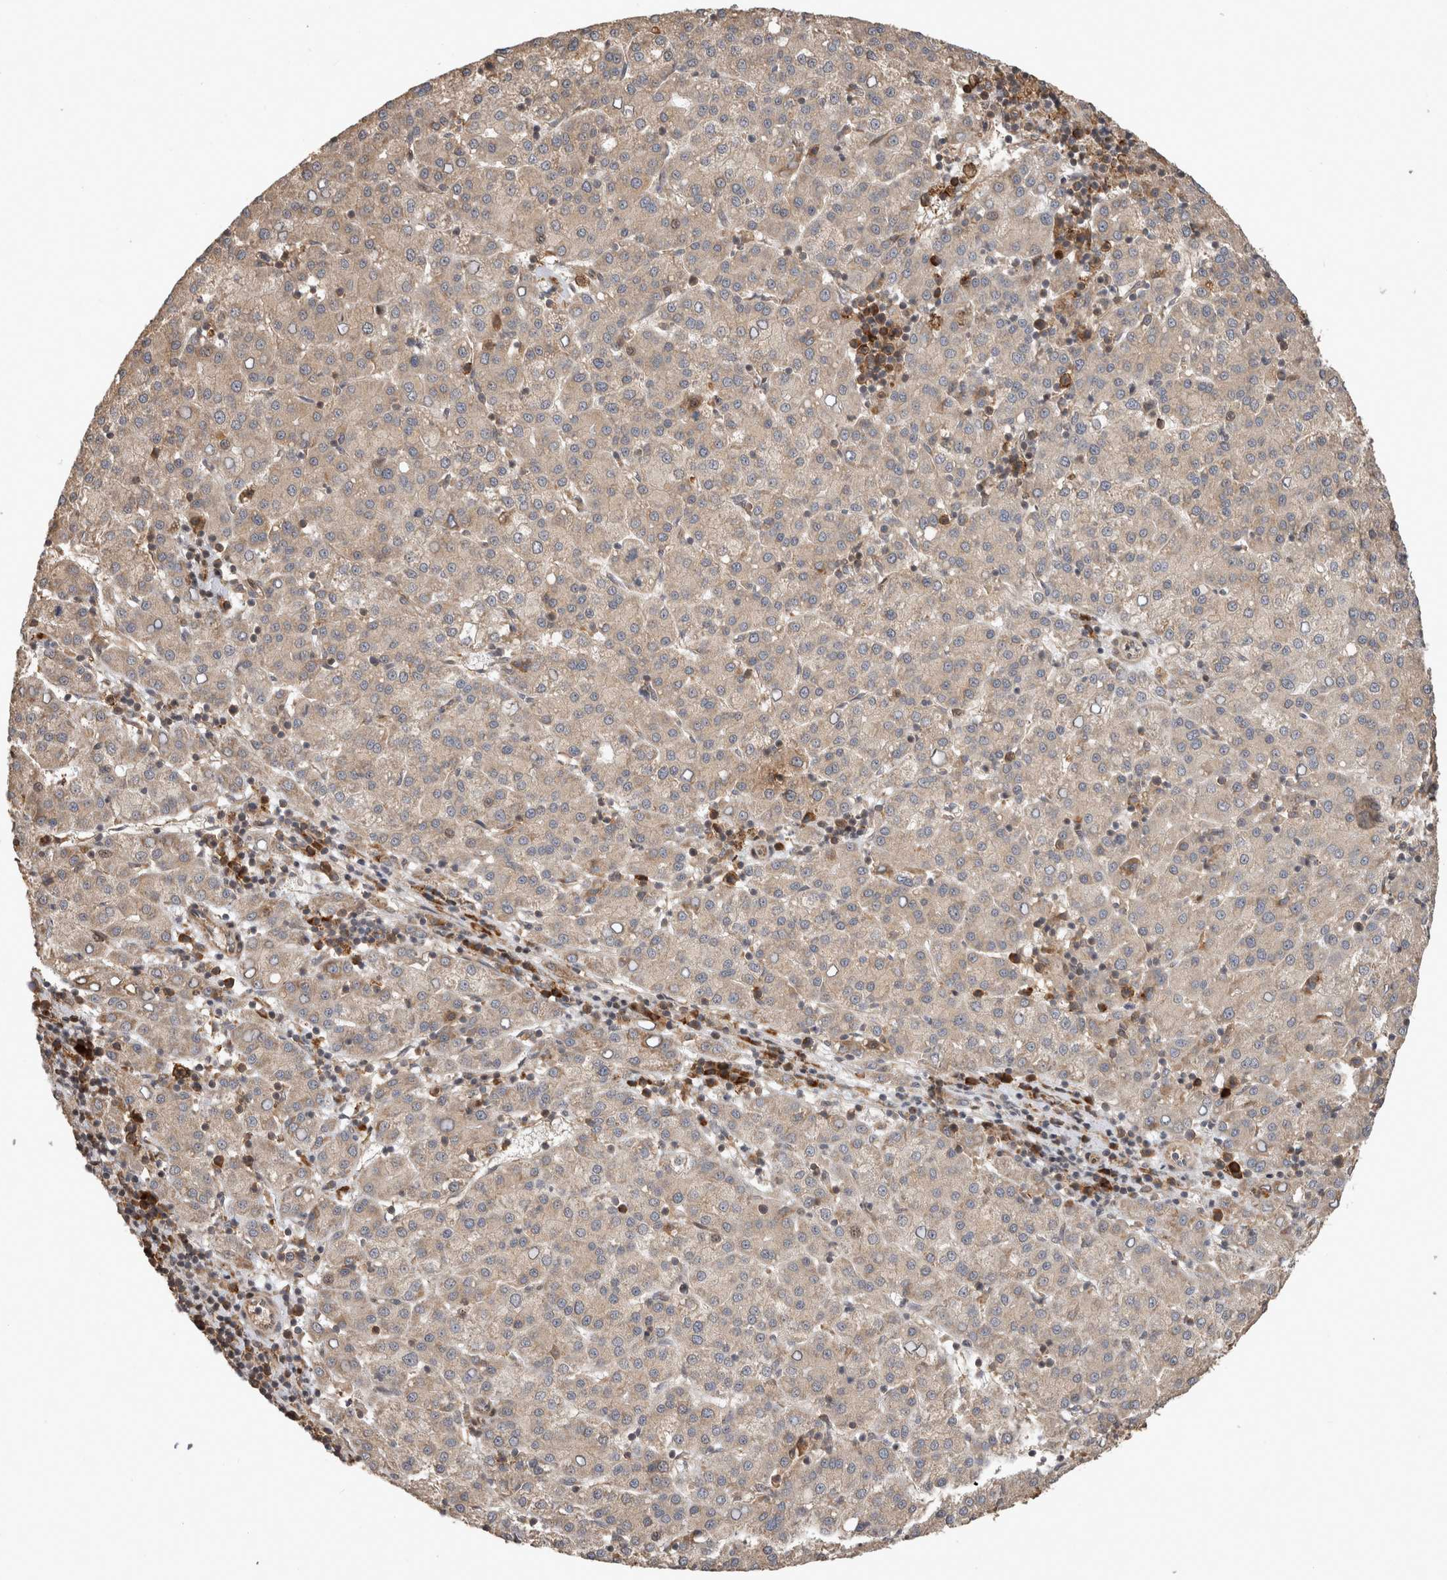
{"staining": {"intensity": "weak", "quantity": "<25%", "location": "cytoplasmic/membranous"}, "tissue": "liver cancer", "cell_type": "Tumor cells", "image_type": "cancer", "snomed": [{"axis": "morphology", "description": "Carcinoma, Hepatocellular, NOS"}, {"axis": "topography", "description": "Liver"}], "caption": "Liver cancer (hepatocellular carcinoma) was stained to show a protein in brown. There is no significant staining in tumor cells.", "gene": "PCDHB15", "patient": {"sex": "female", "age": 58}}